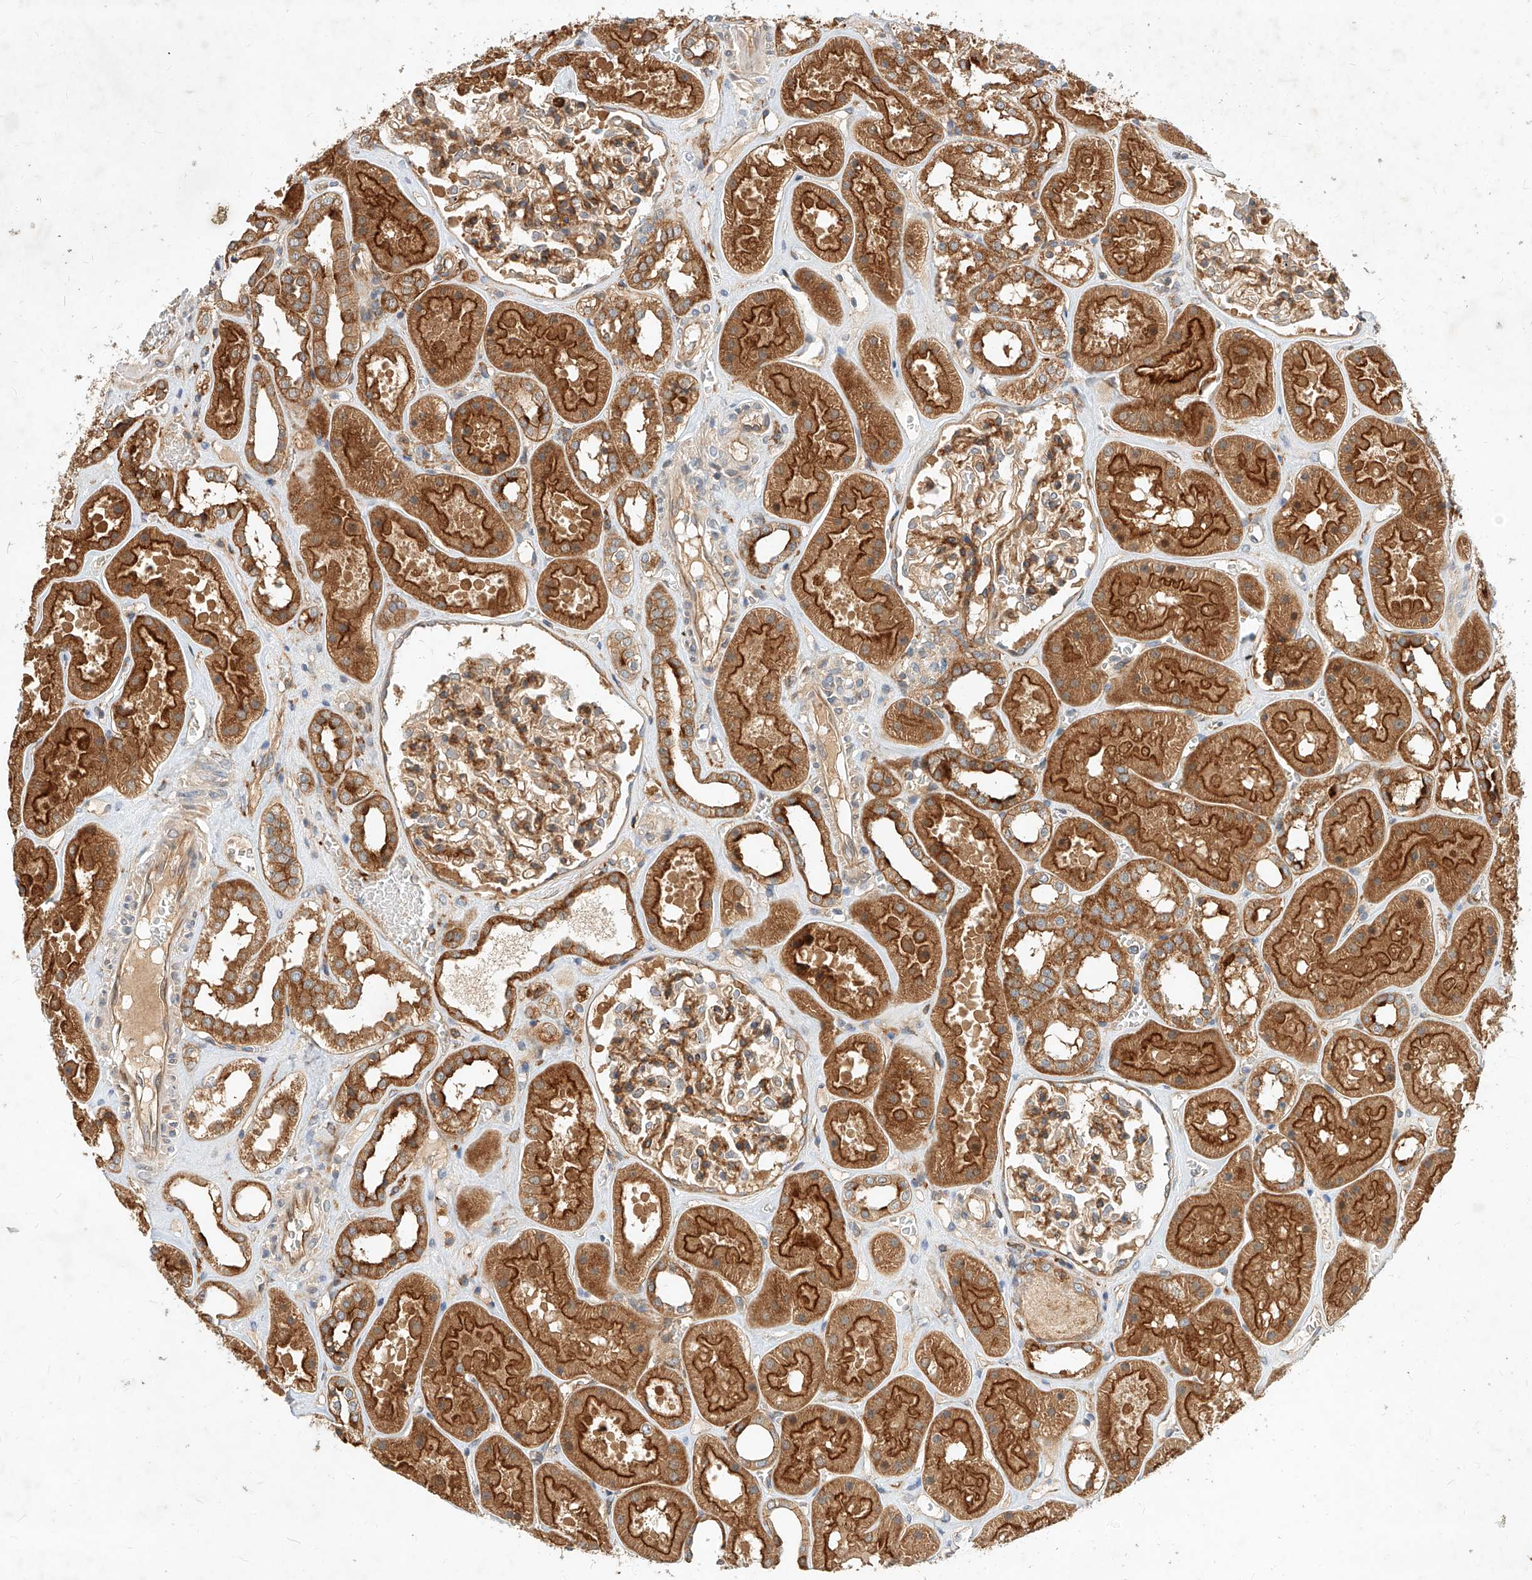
{"staining": {"intensity": "moderate", "quantity": "25%-75%", "location": "cytoplasmic/membranous"}, "tissue": "kidney", "cell_type": "Cells in glomeruli", "image_type": "normal", "snomed": [{"axis": "morphology", "description": "Normal tissue, NOS"}, {"axis": "topography", "description": "Kidney"}], "caption": "Protein expression analysis of normal kidney reveals moderate cytoplasmic/membranous positivity in about 25%-75% of cells in glomeruli.", "gene": "NFAM1", "patient": {"sex": "female", "age": 41}}